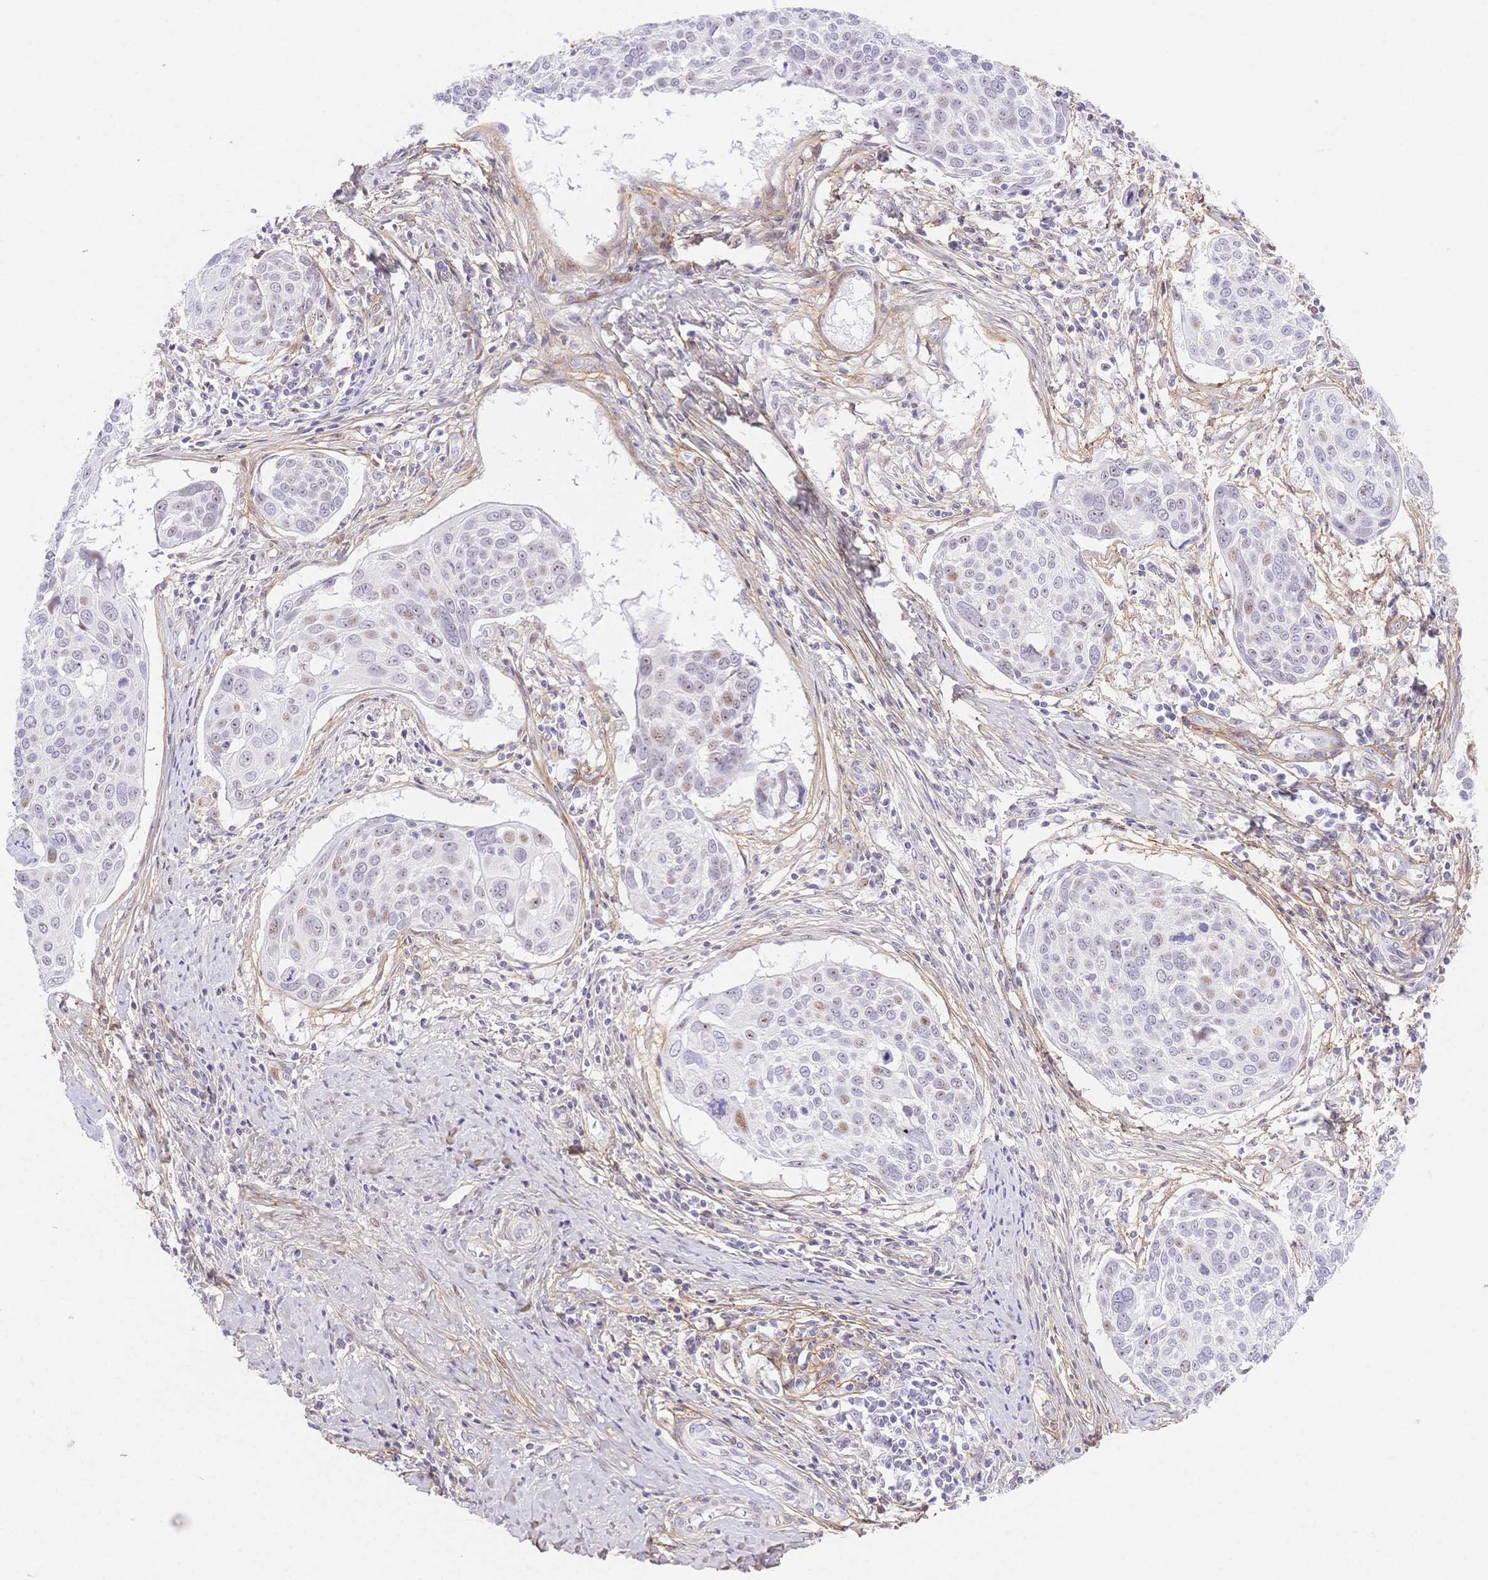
{"staining": {"intensity": "weak", "quantity": "25%-75%", "location": "nuclear"}, "tissue": "cervical cancer", "cell_type": "Tumor cells", "image_type": "cancer", "snomed": [{"axis": "morphology", "description": "Squamous cell carcinoma, NOS"}, {"axis": "topography", "description": "Cervix"}], "caption": "Immunohistochemistry histopathology image of neoplastic tissue: cervical squamous cell carcinoma stained using immunohistochemistry displays low levels of weak protein expression localized specifically in the nuclear of tumor cells, appearing as a nuclear brown color.", "gene": "PDZD2", "patient": {"sex": "female", "age": 39}}